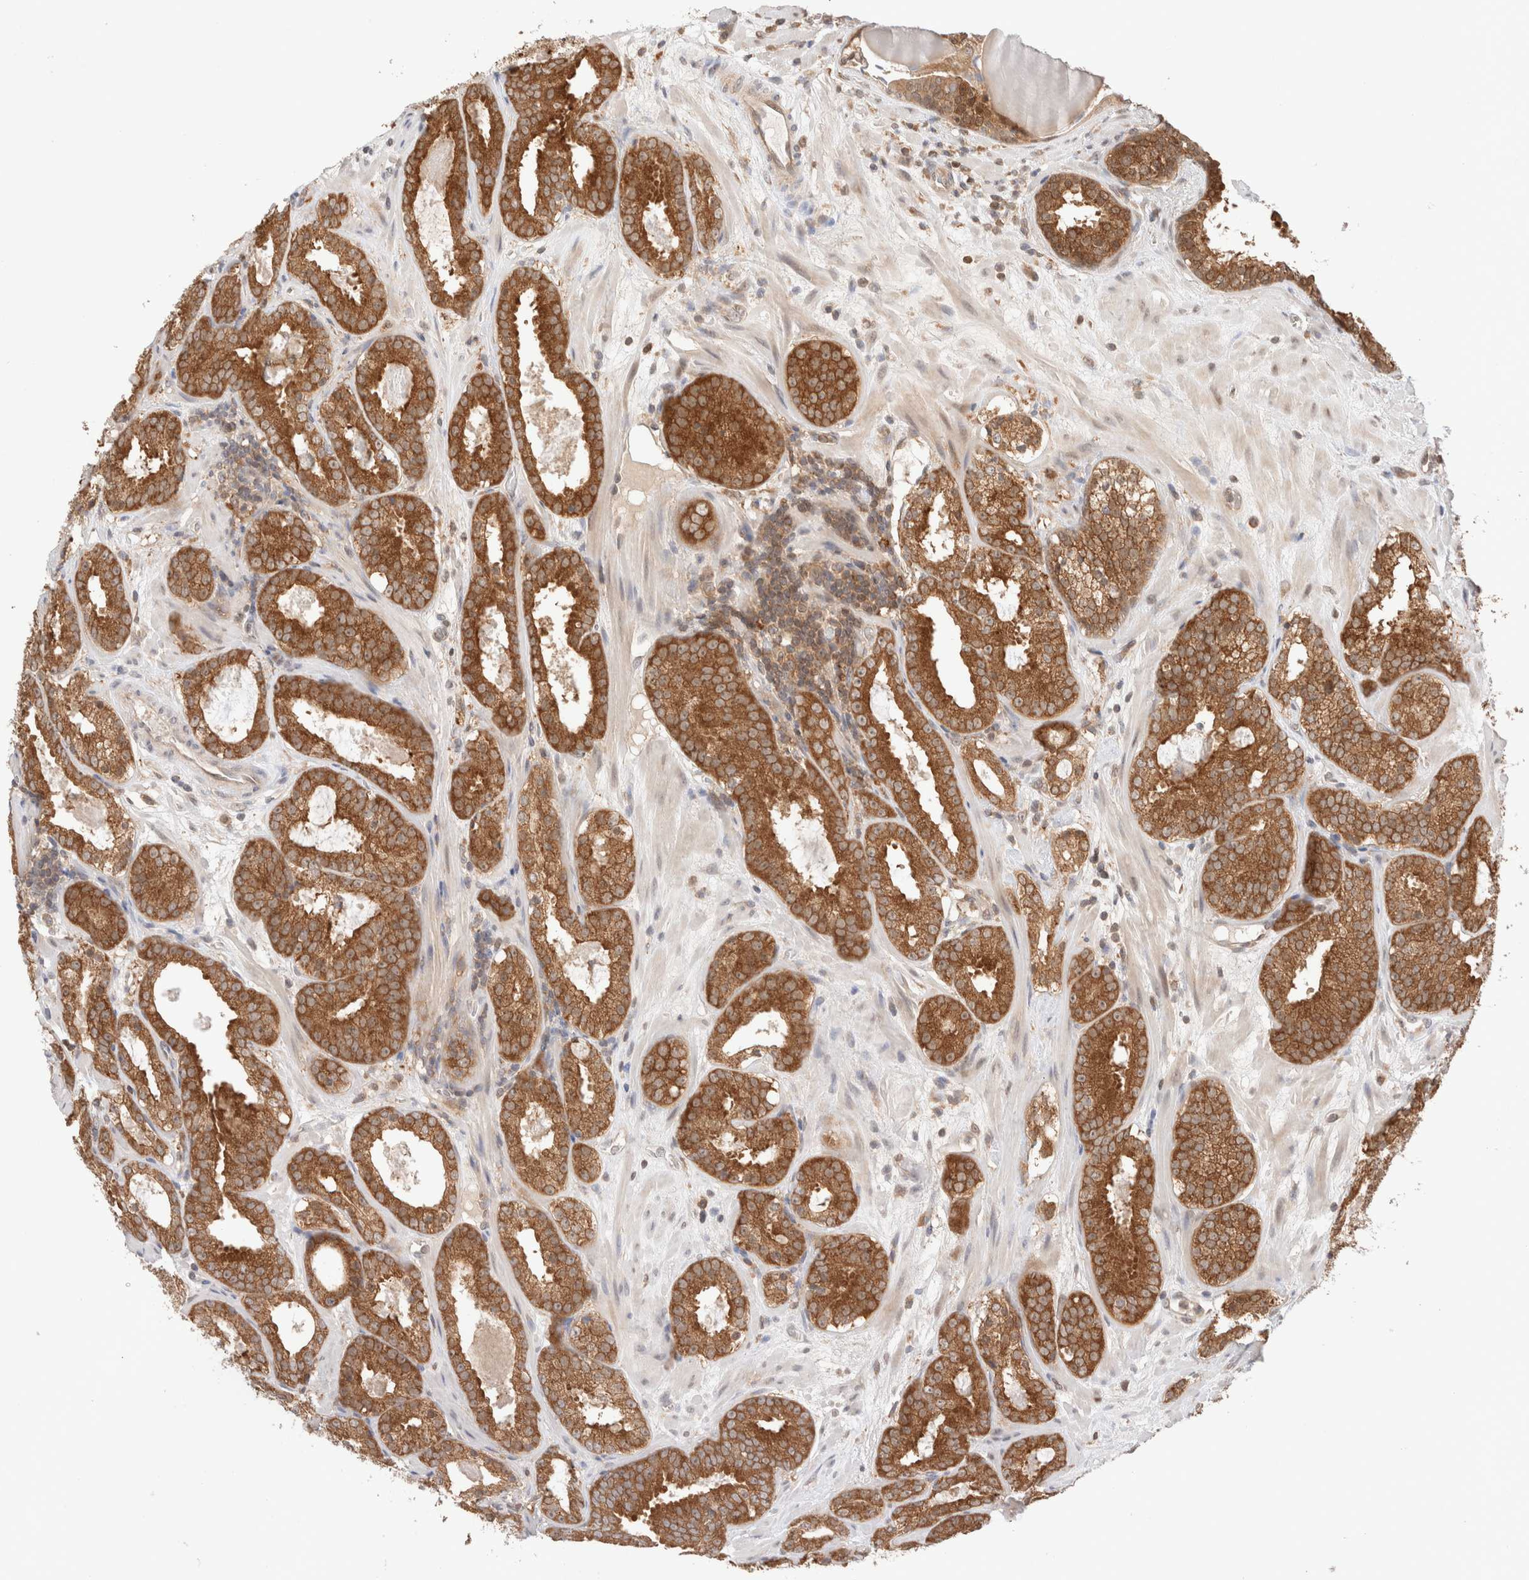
{"staining": {"intensity": "strong", "quantity": ">75%", "location": "cytoplasmic/membranous"}, "tissue": "prostate cancer", "cell_type": "Tumor cells", "image_type": "cancer", "snomed": [{"axis": "morphology", "description": "Adenocarcinoma, Low grade"}, {"axis": "topography", "description": "Prostate"}], "caption": "Human prostate cancer stained with a brown dye shows strong cytoplasmic/membranous positive positivity in about >75% of tumor cells.", "gene": "XKR4", "patient": {"sex": "male", "age": 69}}